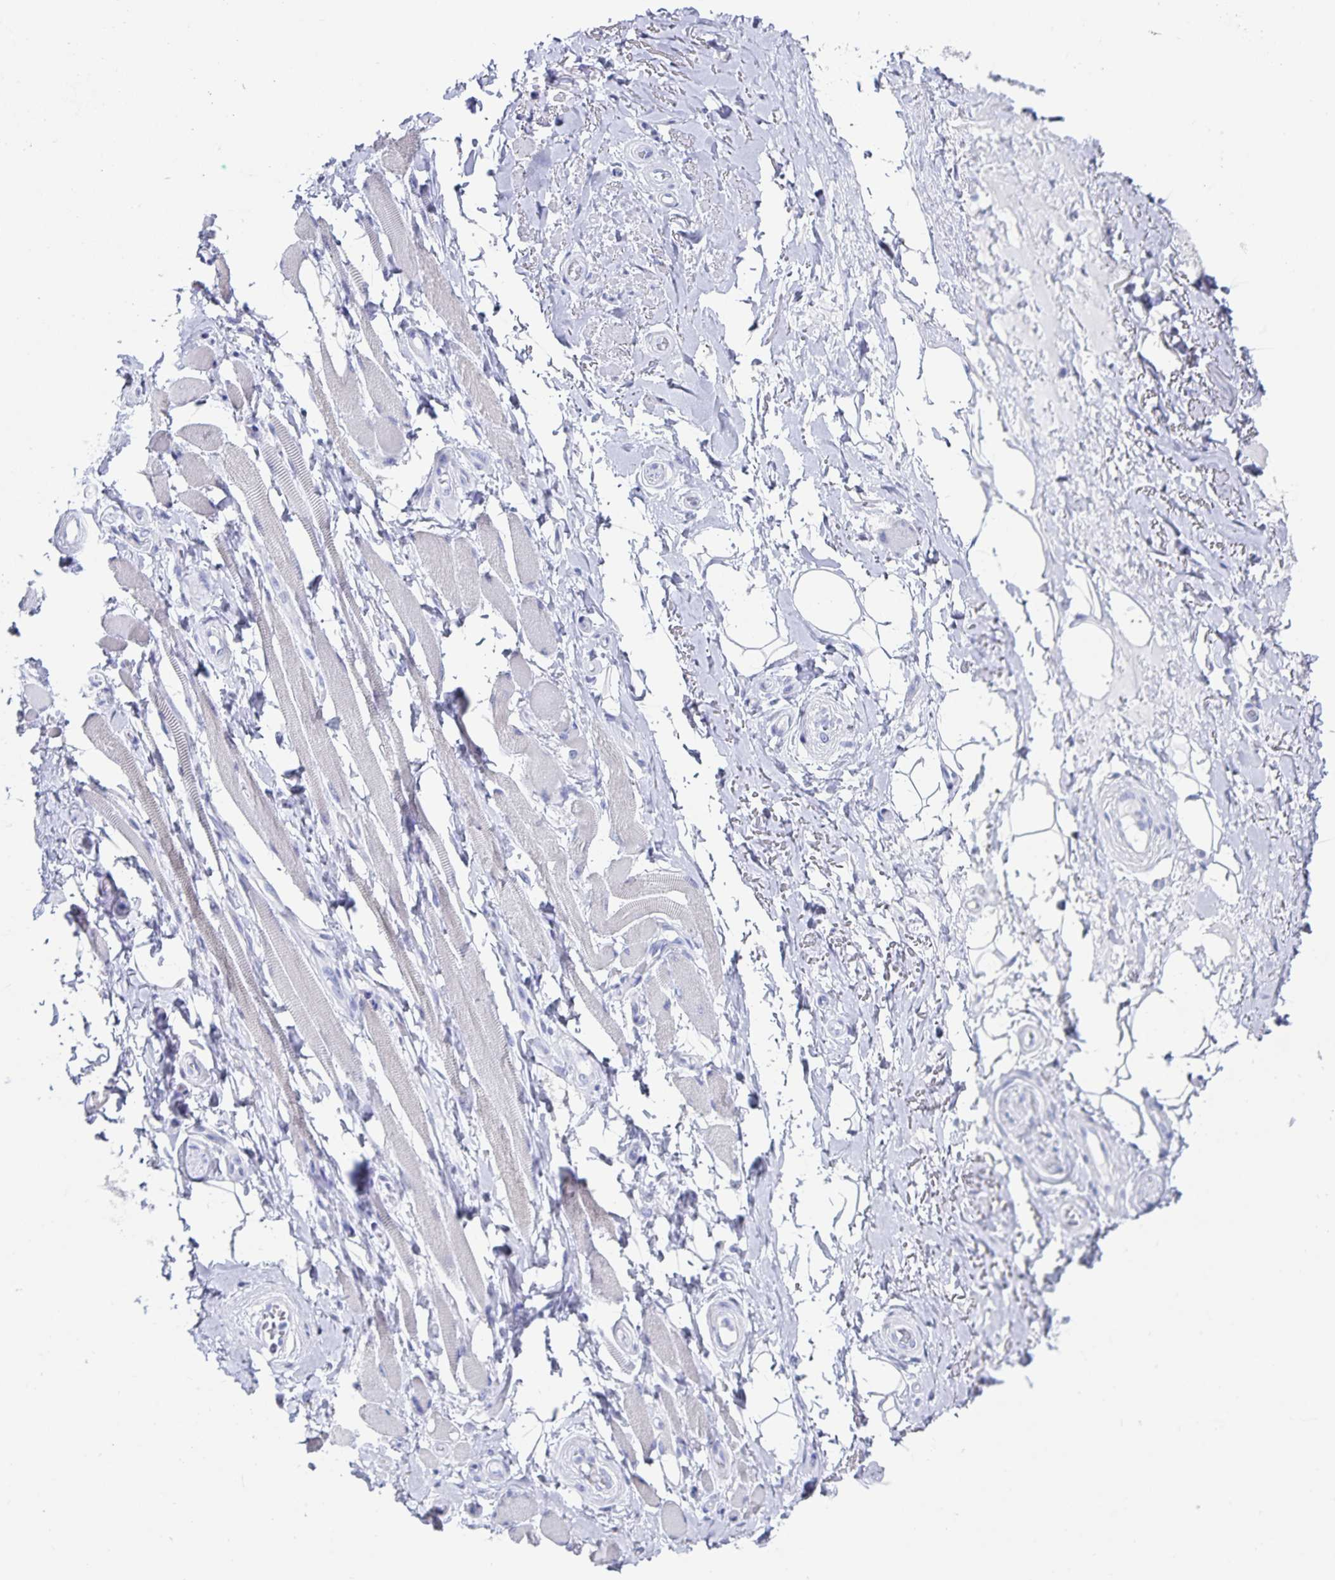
{"staining": {"intensity": "negative", "quantity": "none", "location": "none"}, "tissue": "adipose tissue", "cell_type": "Adipocytes", "image_type": "normal", "snomed": [{"axis": "morphology", "description": "Normal tissue, NOS"}, {"axis": "topography", "description": "Anal"}, {"axis": "topography", "description": "Peripheral nerve tissue"}], "caption": "DAB (3,3'-diaminobenzidine) immunohistochemical staining of normal human adipose tissue exhibits no significant expression in adipocytes. (DAB IHC, high magnification).", "gene": "C19orf73", "patient": {"sex": "male", "age": 53}}